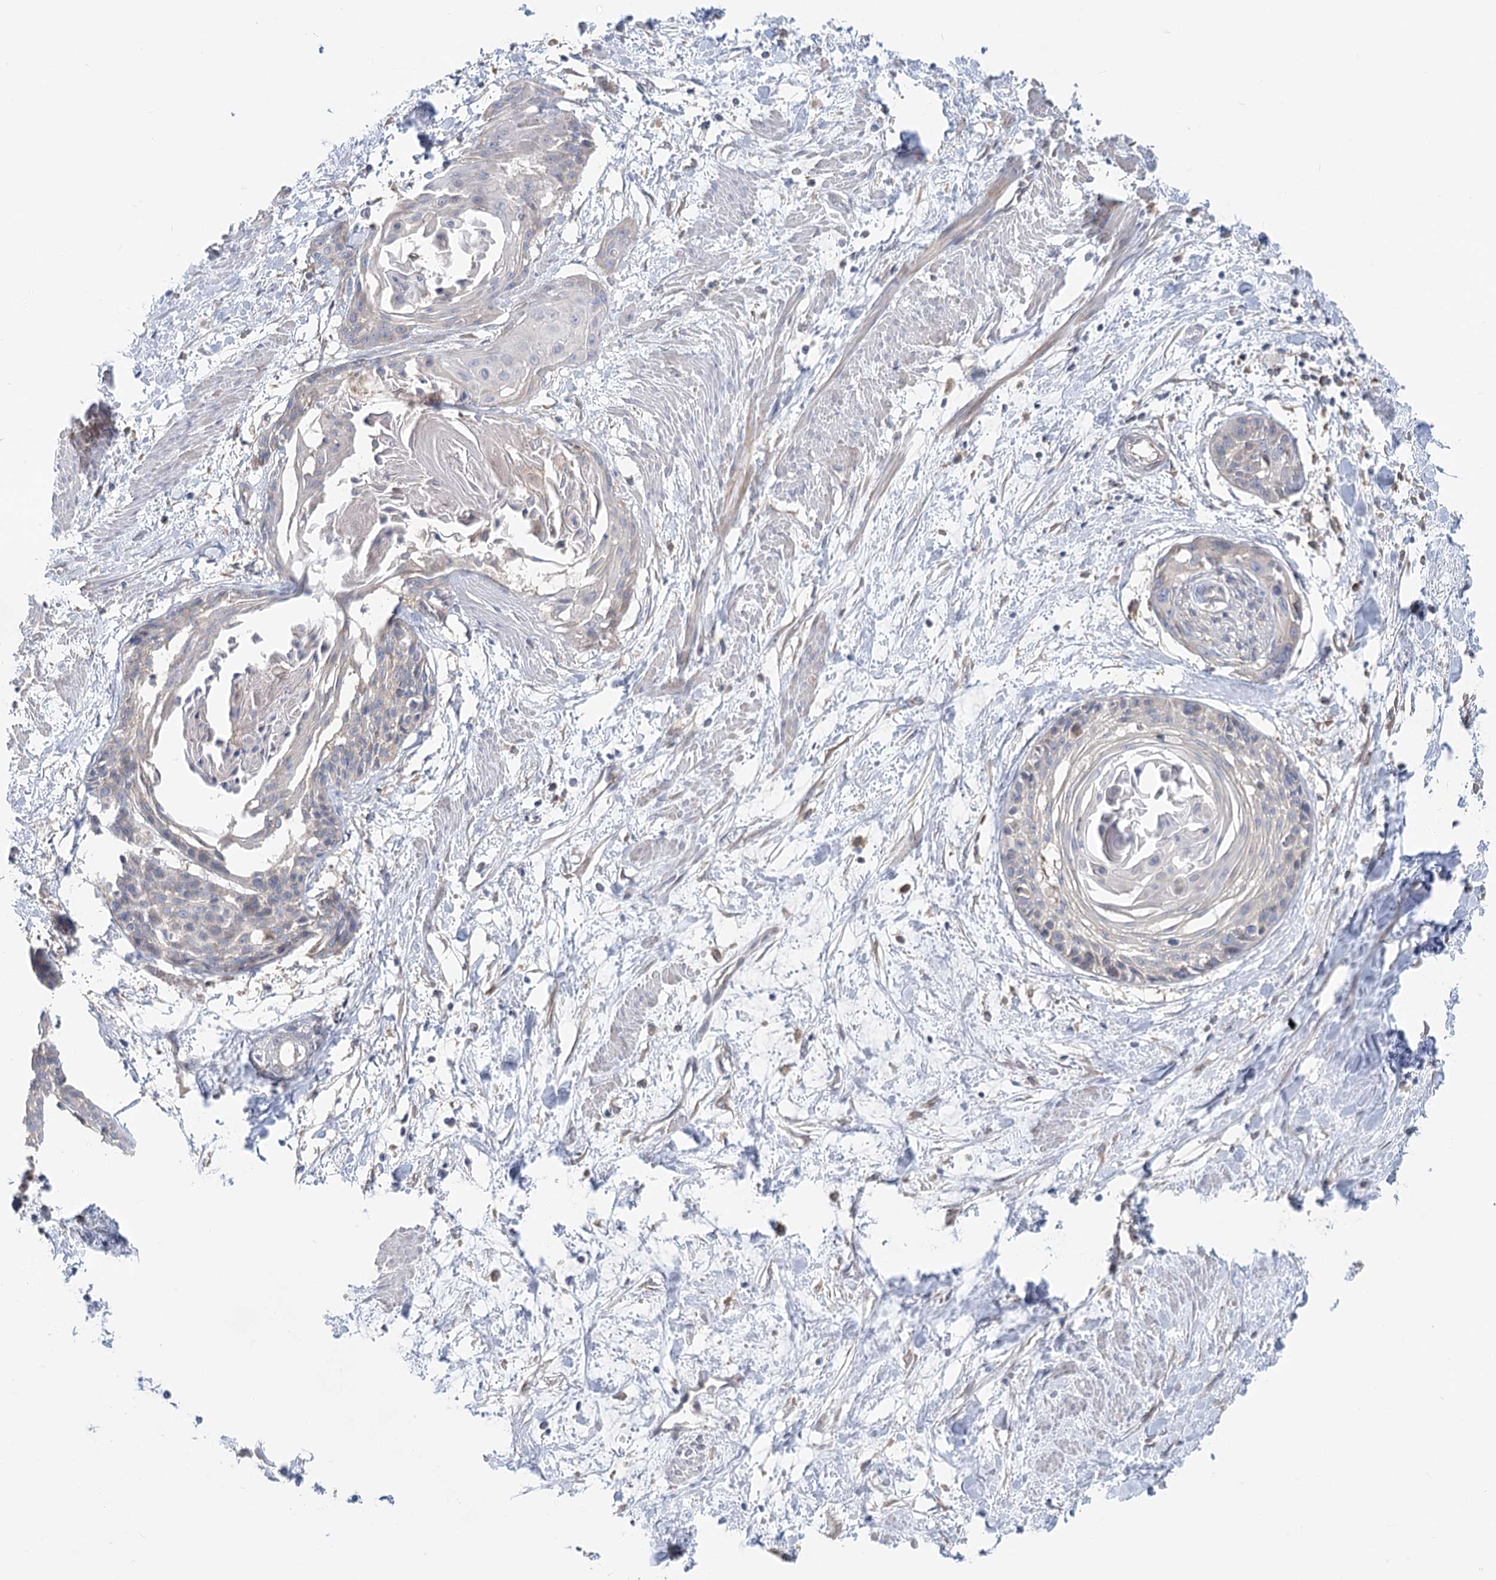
{"staining": {"intensity": "negative", "quantity": "none", "location": "none"}, "tissue": "cervical cancer", "cell_type": "Tumor cells", "image_type": "cancer", "snomed": [{"axis": "morphology", "description": "Squamous cell carcinoma, NOS"}, {"axis": "topography", "description": "Cervix"}], "caption": "Tumor cells show no significant protein positivity in cervical cancer (squamous cell carcinoma).", "gene": "PAIP2", "patient": {"sex": "female", "age": 57}}